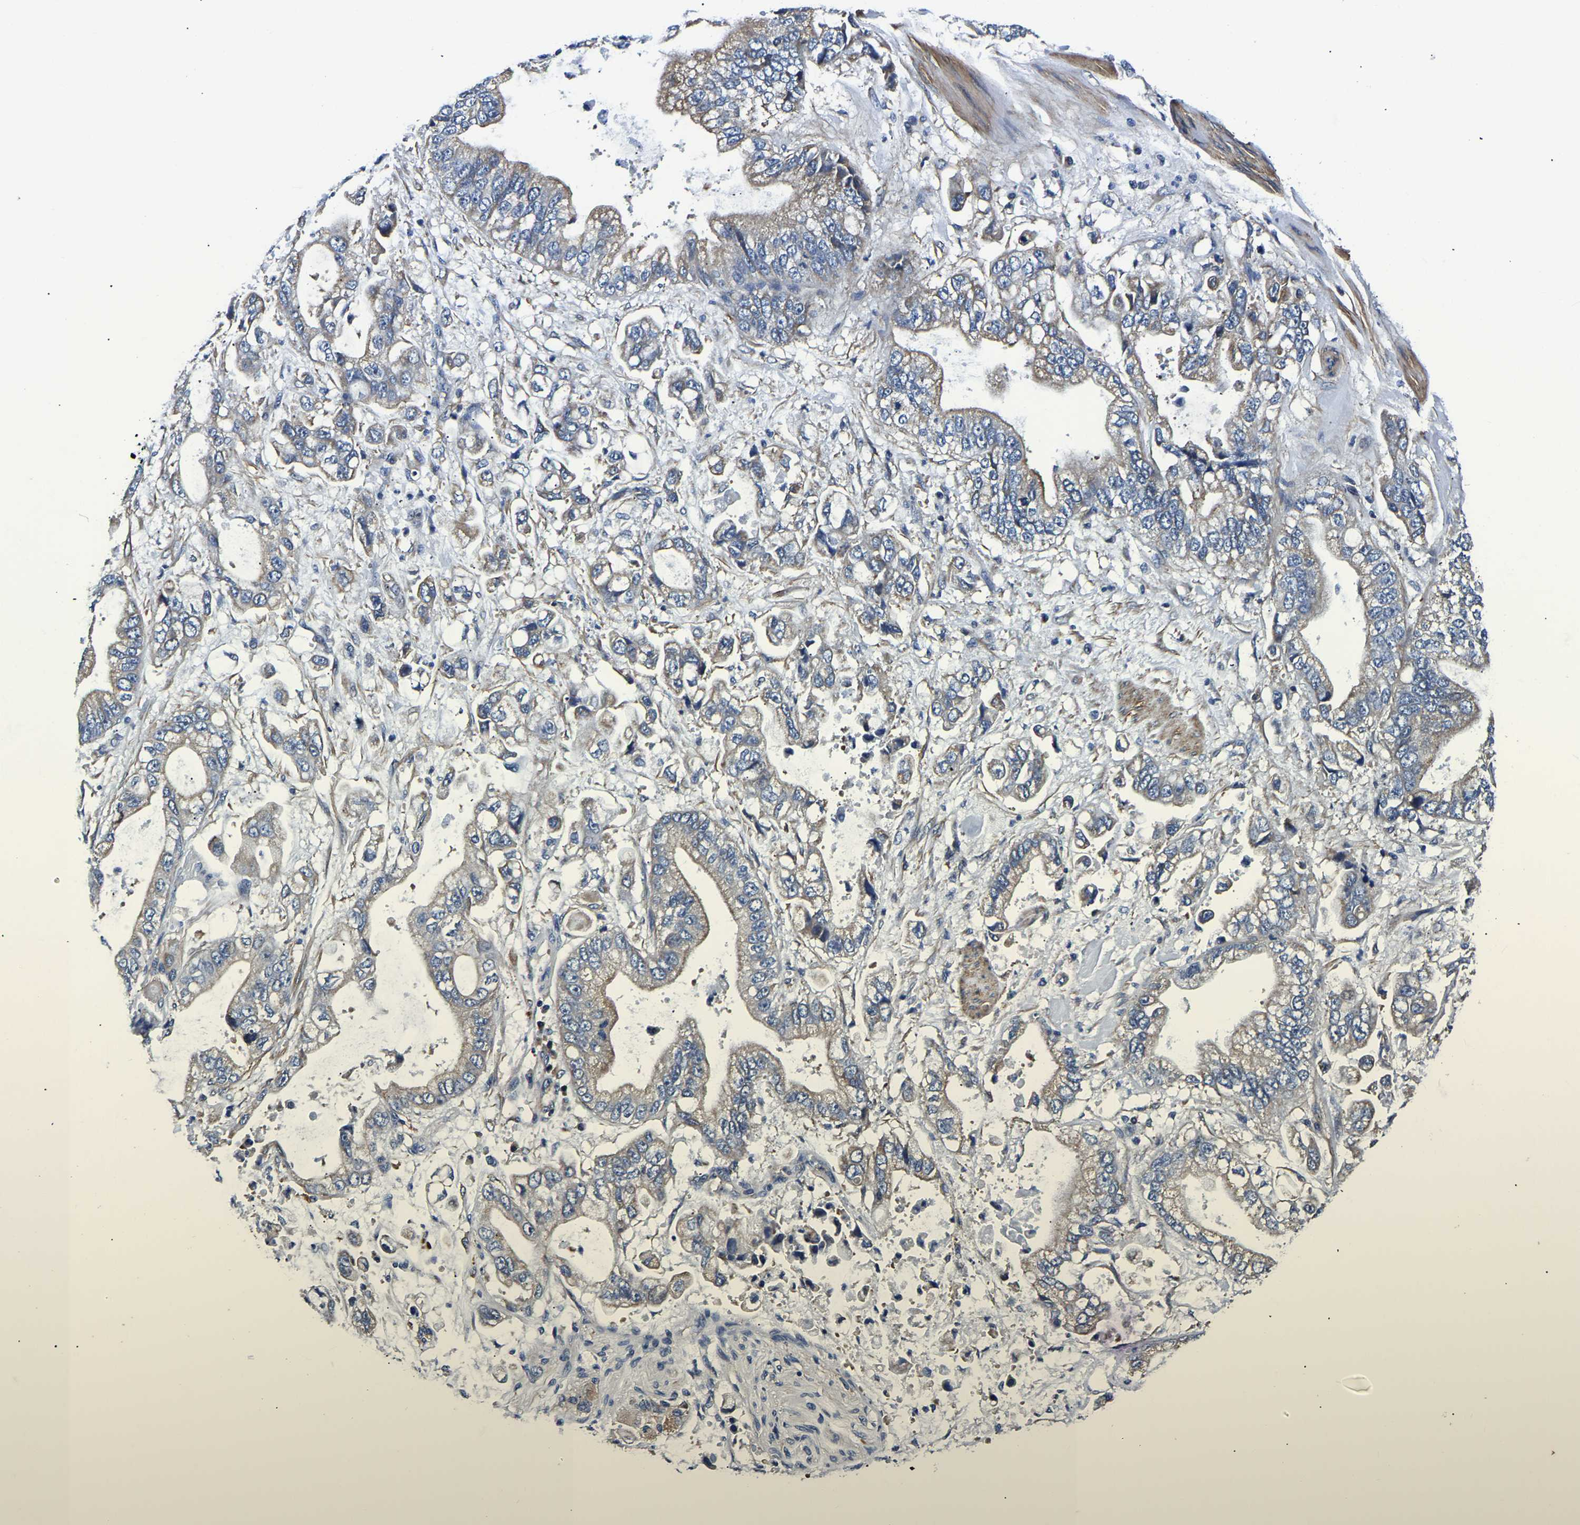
{"staining": {"intensity": "weak", "quantity": "25%-75%", "location": "cytoplasmic/membranous"}, "tissue": "stomach cancer", "cell_type": "Tumor cells", "image_type": "cancer", "snomed": [{"axis": "morphology", "description": "Normal tissue, NOS"}, {"axis": "morphology", "description": "Adenocarcinoma, NOS"}, {"axis": "topography", "description": "Stomach"}], "caption": "Immunohistochemical staining of stomach cancer (adenocarcinoma) demonstrates low levels of weak cytoplasmic/membranous protein staining in approximately 25%-75% of tumor cells. The protein of interest is stained brown, and the nuclei are stained in blue (DAB (3,3'-diaminobenzidine) IHC with brightfield microscopy, high magnification).", "gene": "KCTD17", "patient": {"sex": "male", "age": 62}}